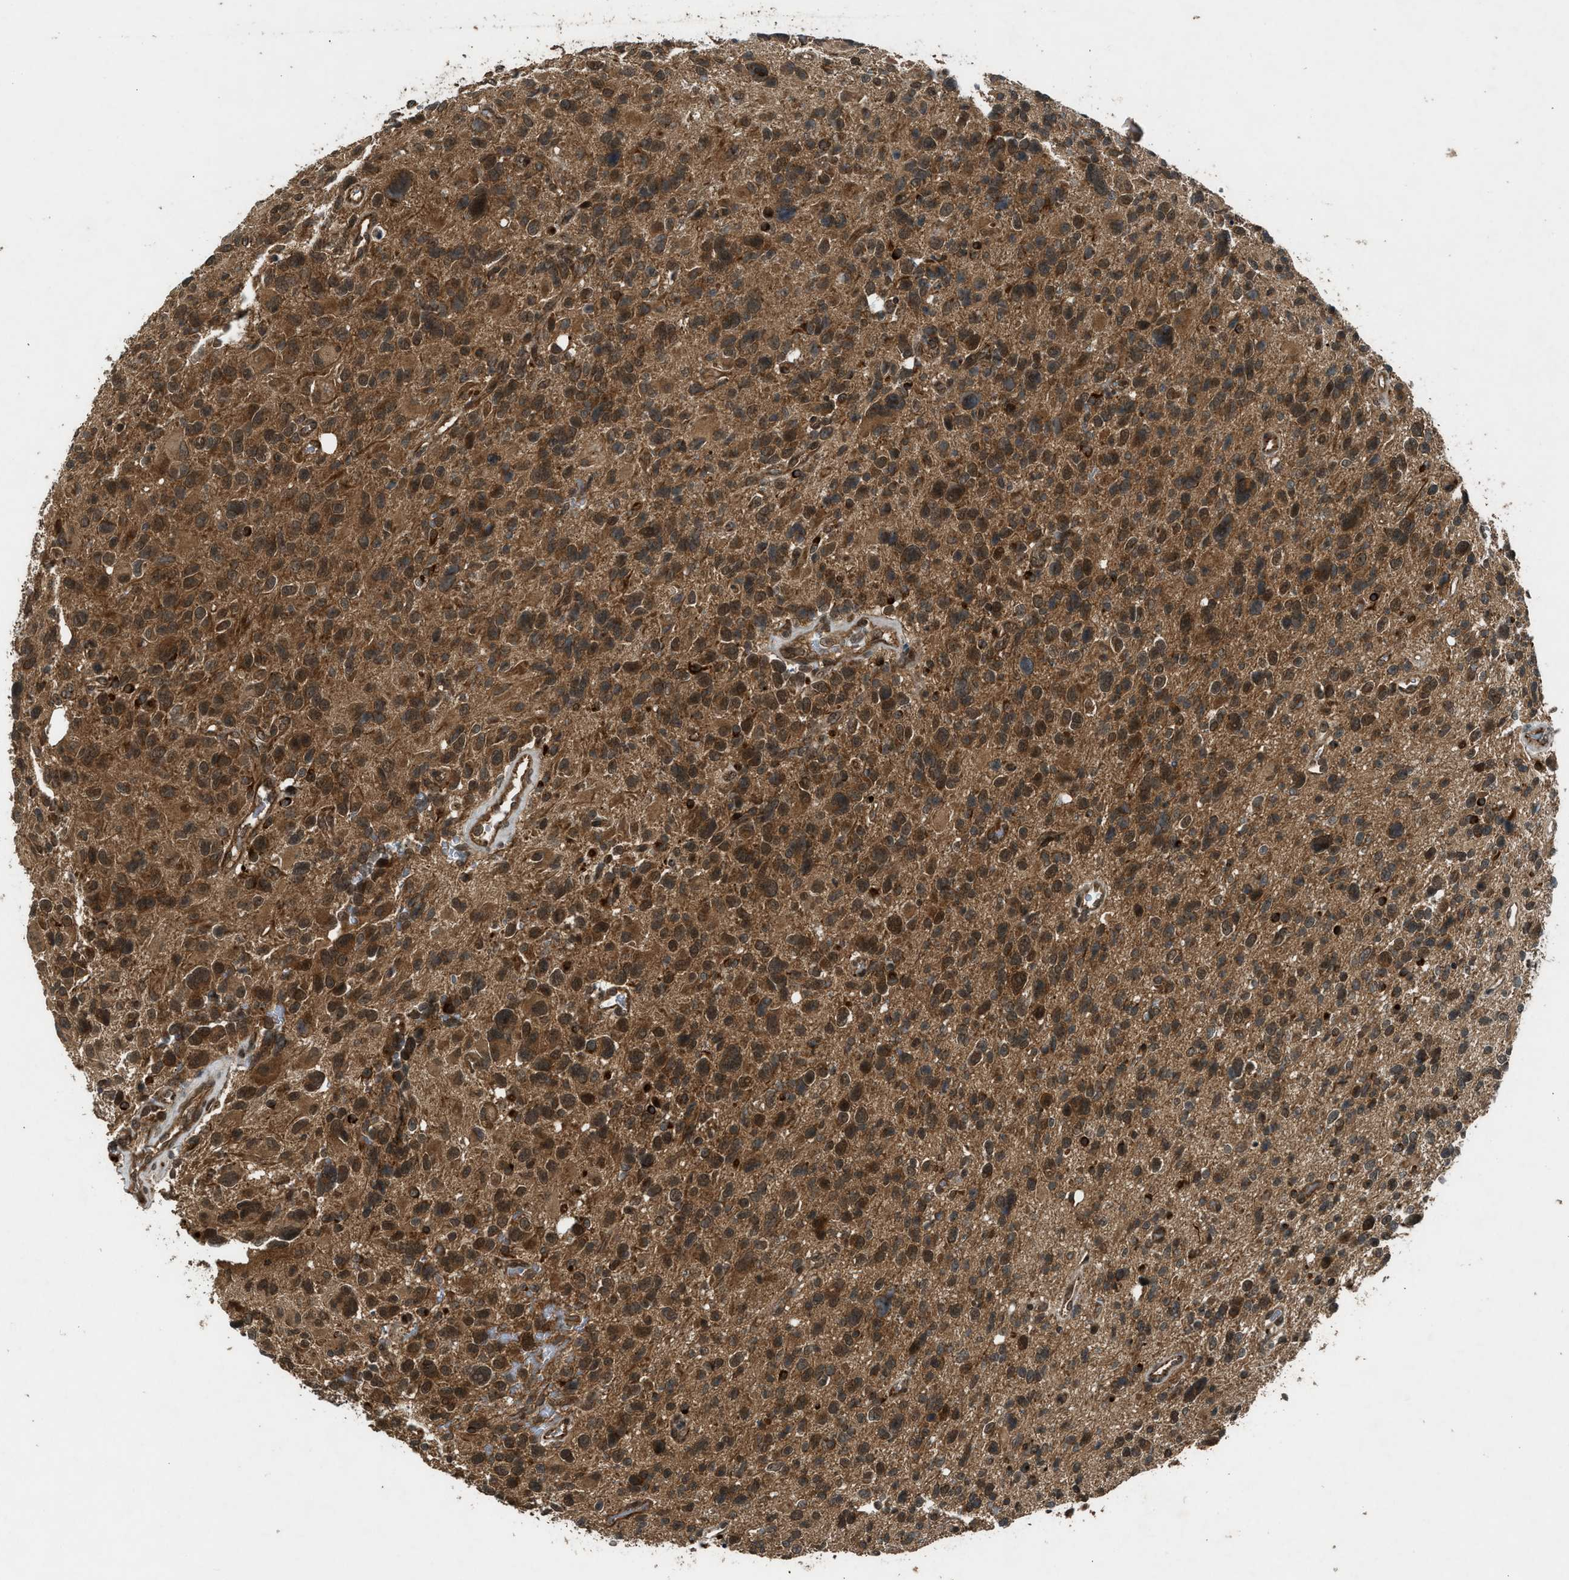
{"staining": {"intensity": "moderate", "quantity": ">75%", "location": "cytoplasmic/membranous,nuclear"}, "tissue": "glioma", "cell_type": "Tumor cells", "image_type": "cancer", "snomed": [{"axis": "morphology", "description": "Glioma, malignant, High grade"}, {"axis": "topography", "description": "Brain"}], "caption": "Brown immunohistochemical staining in malignant glioma (high-grade) shows moderate cytoplasmic/membranous and nuclear staining in about >75% of tumor cells.", "gene": "TXNL1", "patient": {"sex": "male", "age": 48}}